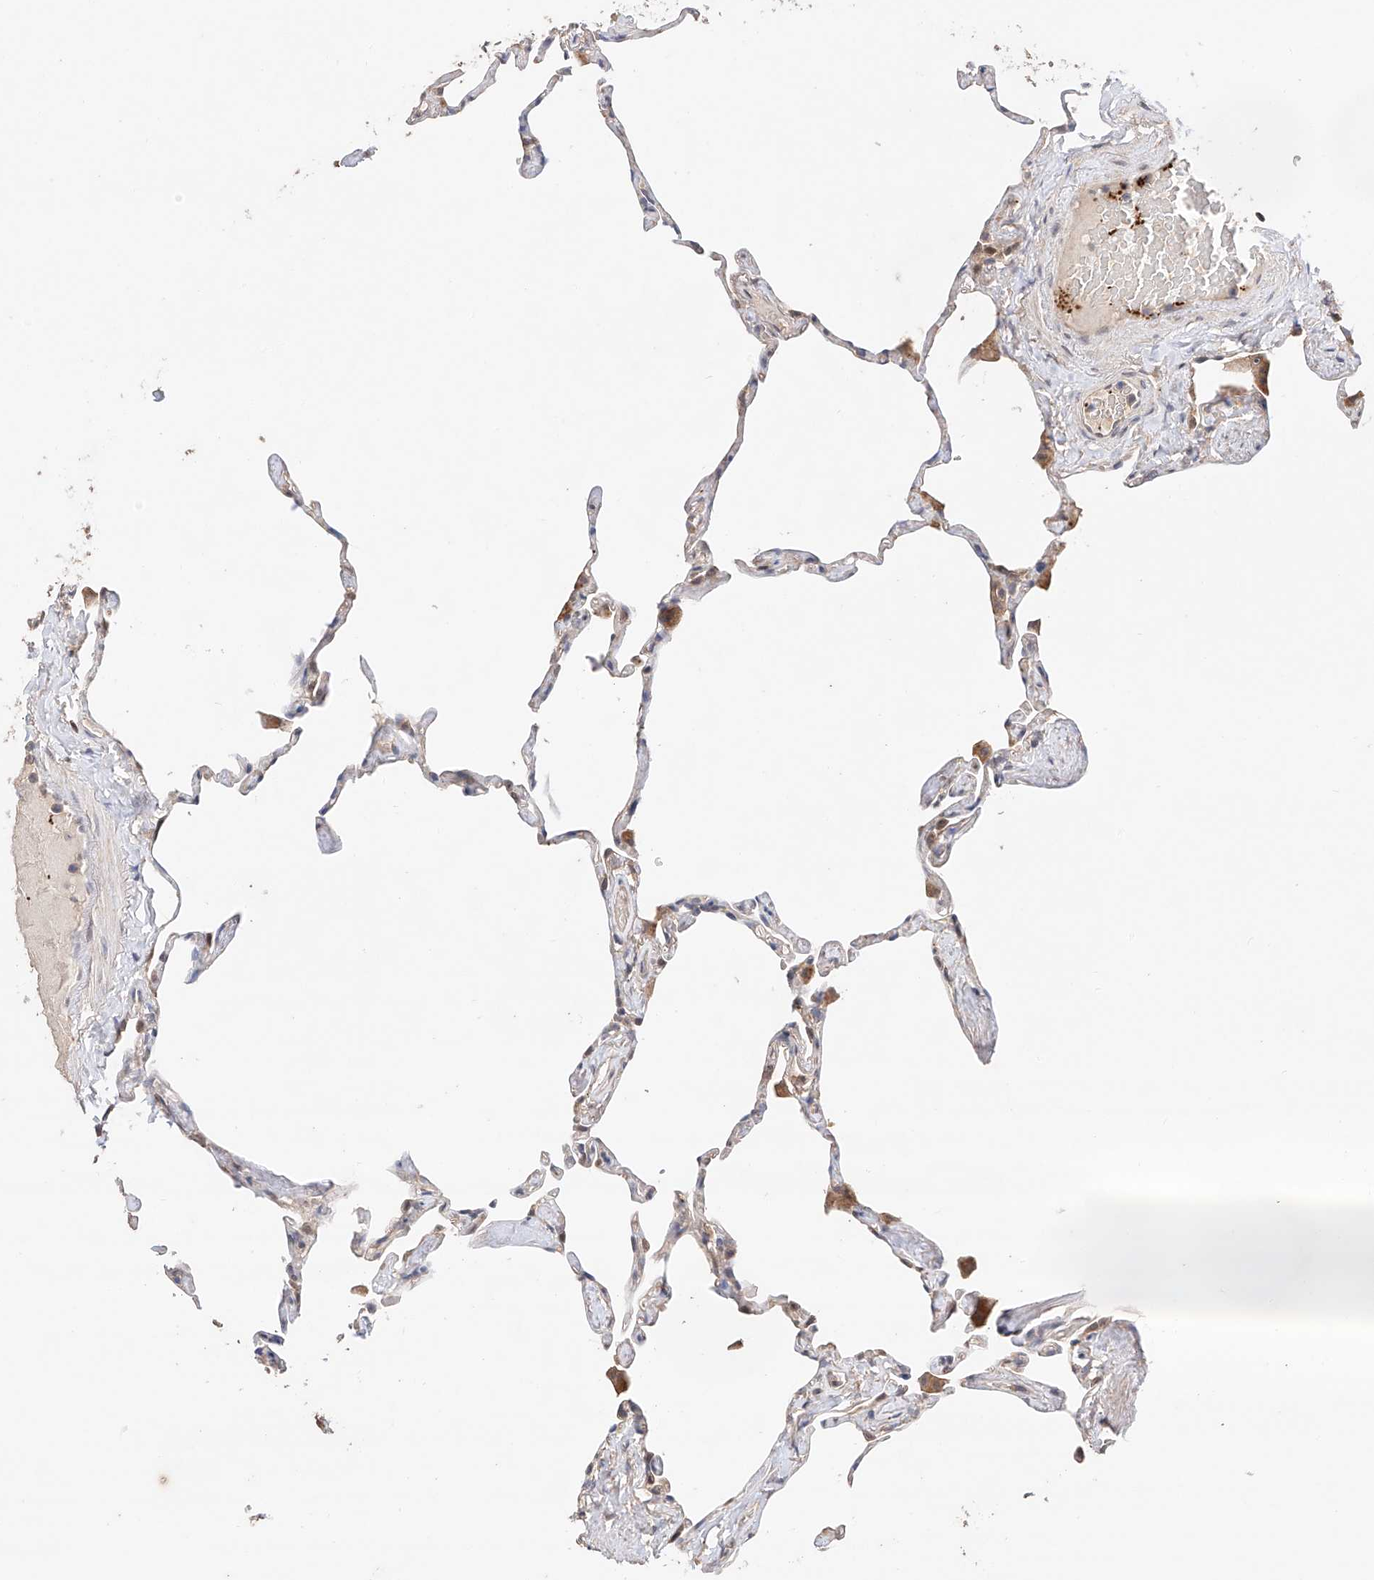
{"staining": {"intensity": "weak", "quantity": "25%-75%", "location": "cytoplasmic/membranous"}, "tissue": "lung", "cell_type": "Alveolar cells", "image_type": "normal", "snomed": [{"axis": "morphology", "description": "Normal tissue, NOS"}, {"axis": "topography", "description": "Lung"}], "caption": "IHC staining of normal lung, which displays low levels of weak cytoplasmic/membranous expression in approximately 25%-75% of alveolar cells indicating weak cytoplasmic/membranous protein positivity. The staining was performed using DAB (brown) for protein detection and nuclei were counterstained in hematoxylin (blue).", "gene": "ZFHX2", "patient": {"sex": "male", "age": 65}}